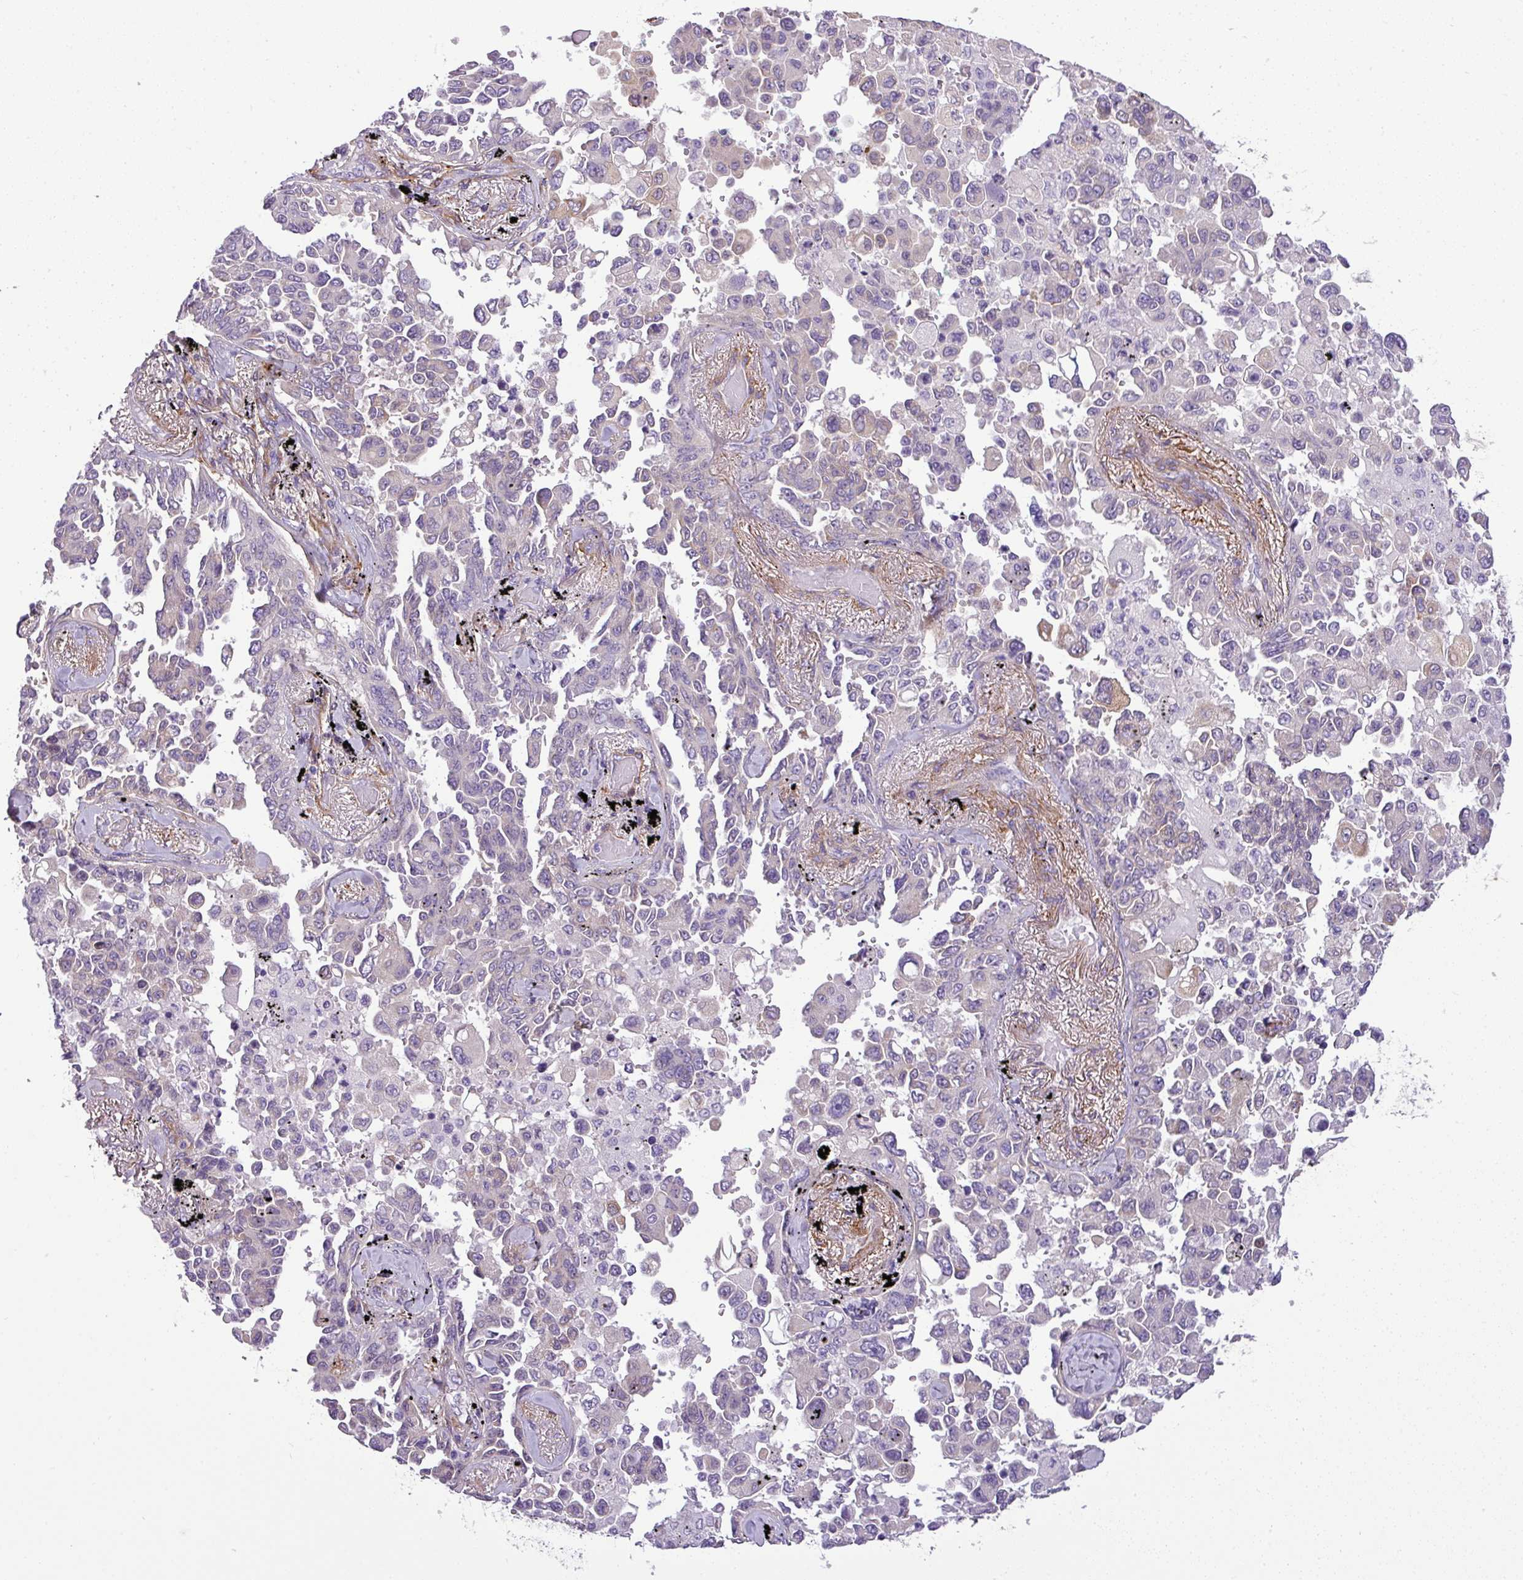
{"staining": {"intensity": "negative", "quantity": "none", "location": "none"}, "tissue": "lung cancer", "cell_type": "Tumor cells", "image_type": "cancer", "snomed": [{"axis": "morphology", "description": "Adenocarcinoma, NOS"}, {"axis": "topography", "description": "Lung"}], "caption": "A micrograph of adenocarcinoma (lung) stained for a protein demonstrates no brown staining in tumor cells.", "gene": "PARD6G", "patient": {"sex": "female", "age": 67}}